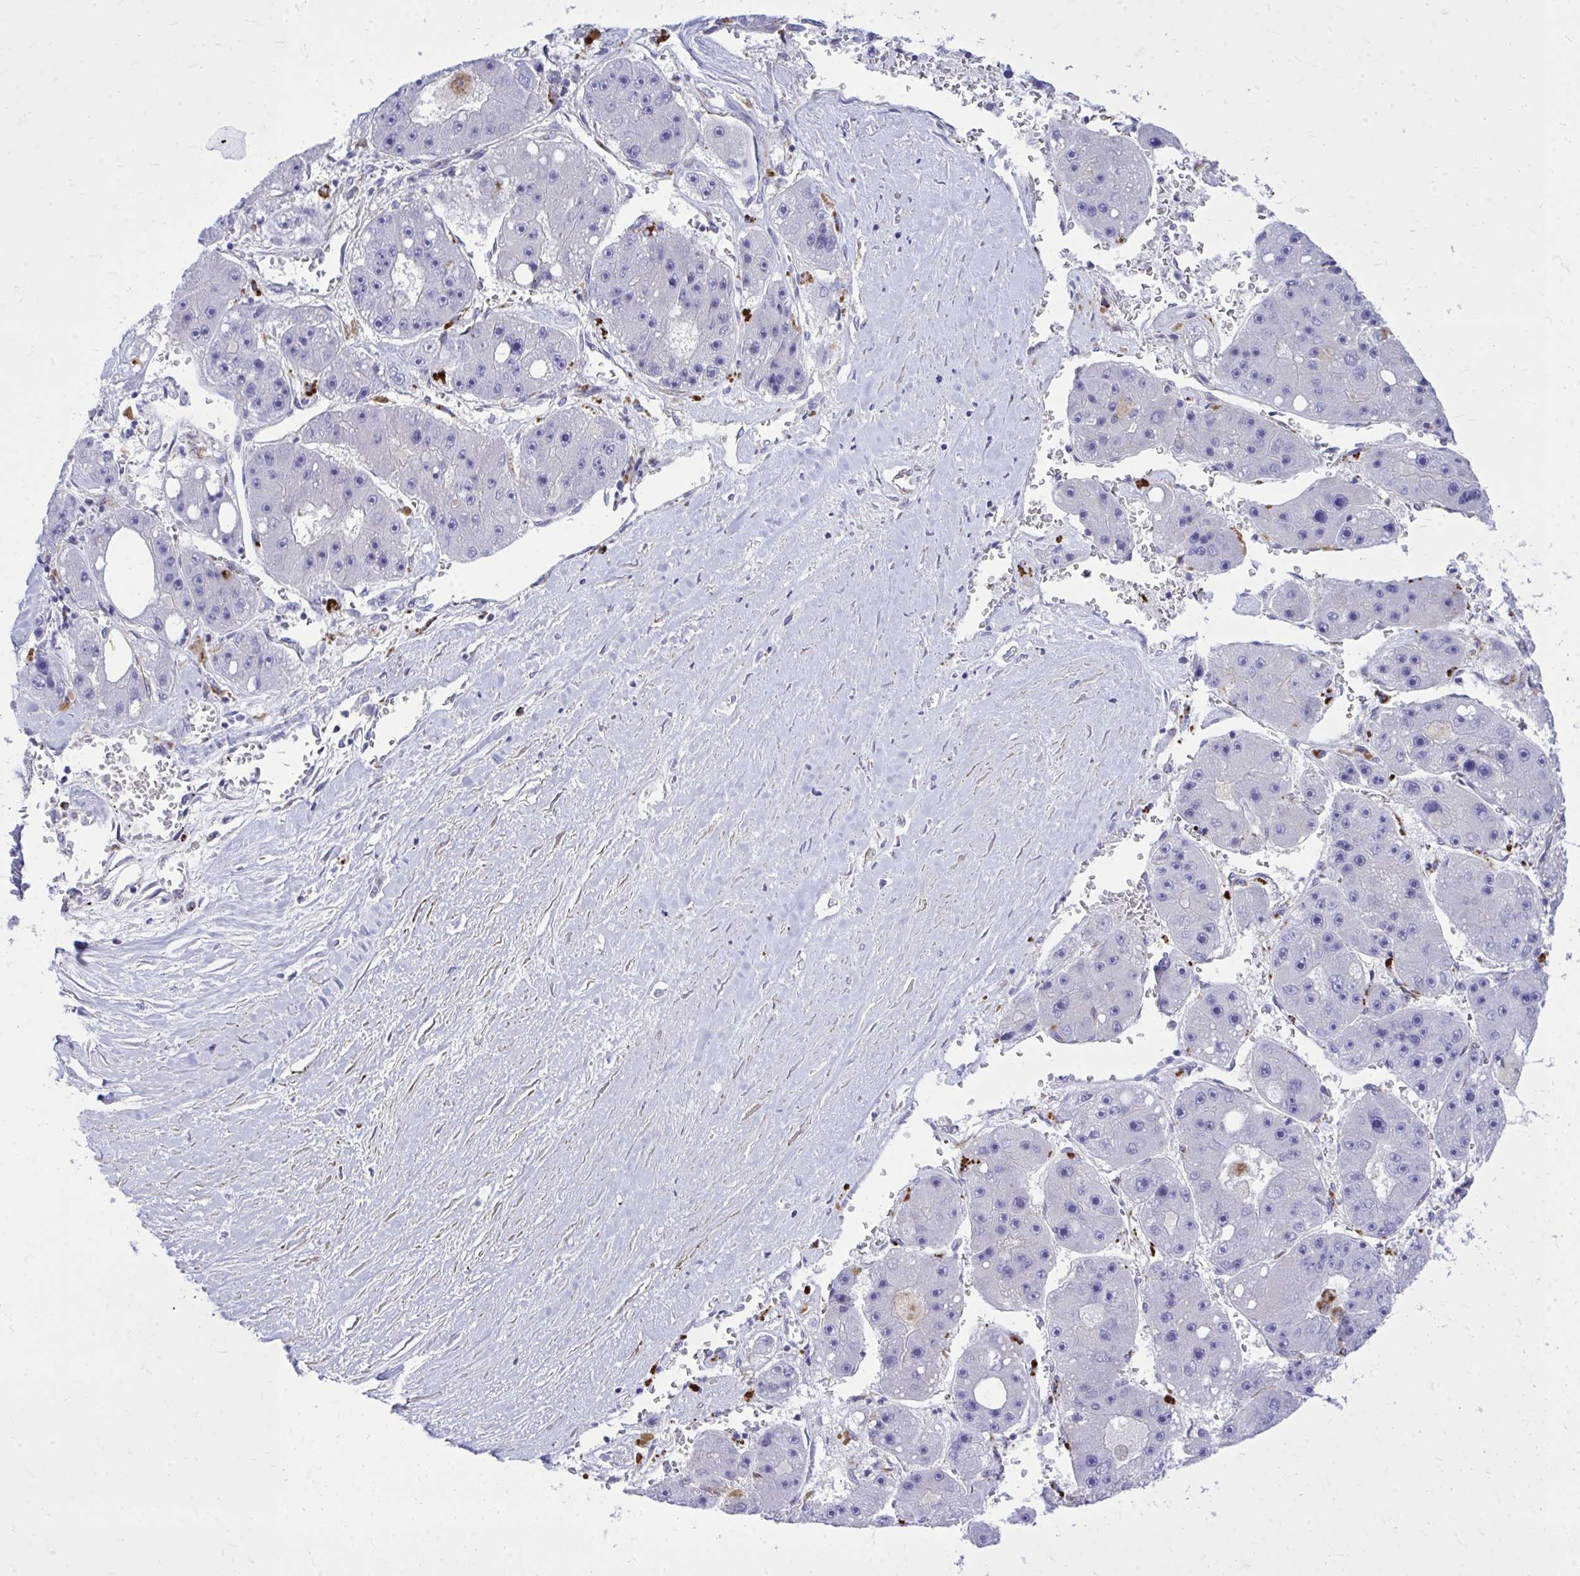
{"staining": {"intensity": "negative", "quantity": "none", "location": "none"}, "tissue": "liver cancer", "cell_type": "Tumor cells", "image_type": "cancer", "snomed": [{"axis": "morphology", "description": "Carcinoma, Hepatocellular, NOS"}, {"axis": "topography", "description": "Liver"}], "caption": "Image shows no protein expression in tumor cells of liver cancer (hepatocellular carcinoma) tissue.", "gene": "TP53I11", "patient": {"sex": "female", "age": 61}}